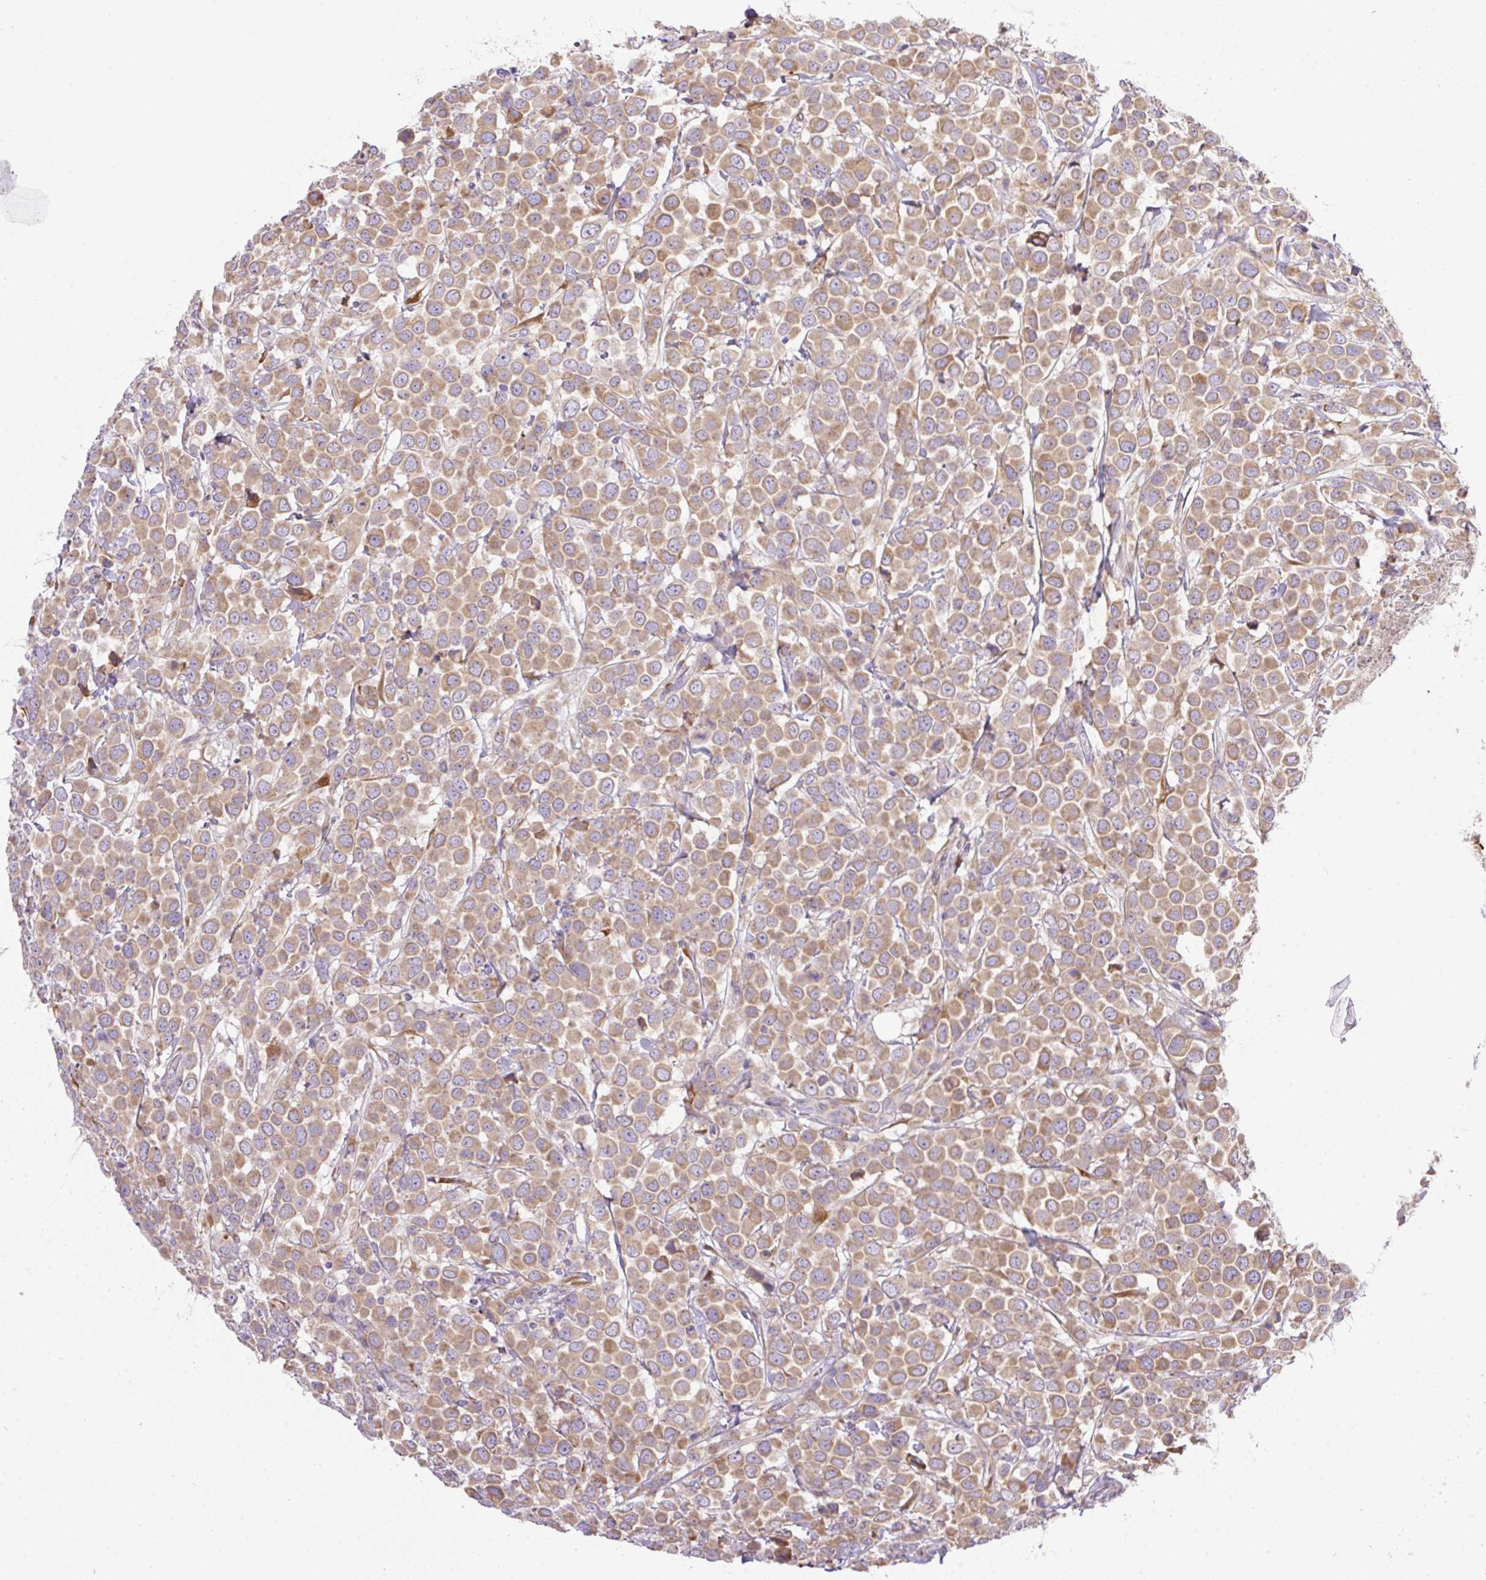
{"staining": {"intensity": "moderate", "quantity": ">75%", "location": "cytoplasmic/membranous"}, "tissue": "breast cancer", "cell_type": "Tumor cells", "image_type": "cancer", "snomed": [{"axis": "morphology", "description": "Duct carcinoma"}, {"axis": "topography", "description": "Breast"}], "caption": "IHC image of breast cancer (infiltrating ductal carcinoma) stained for a protein (brown), which shows medium levels of moderate cytoplasmic/membranous staining in about >75% of tumor cells.", "gene": "POFUT1", "patient": {"sex": "female", "age": 61}}